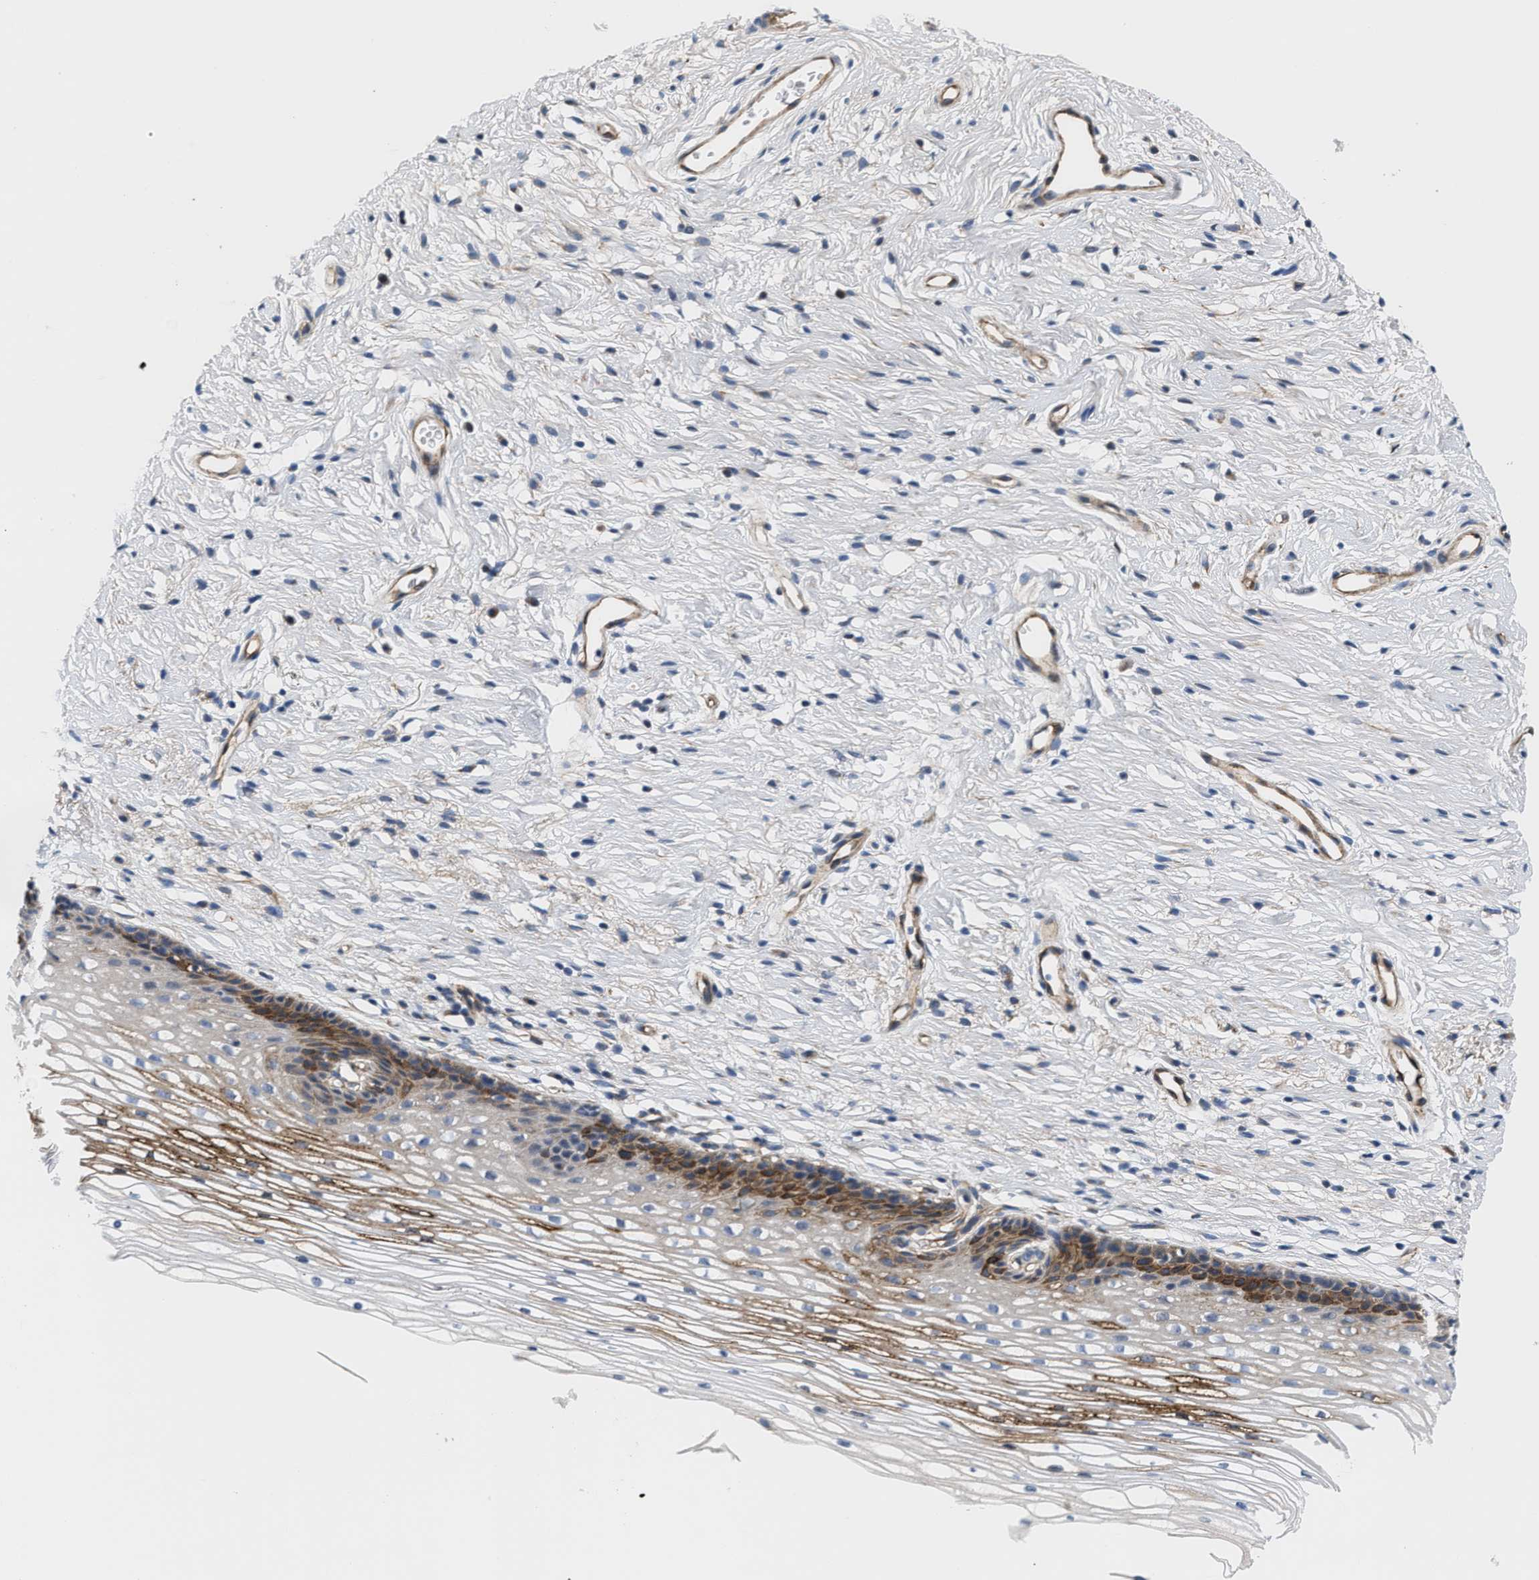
{"staining": {"intensity": "weak", "quantity": "<25%", "location": "cytoplasmic/membranous"}, "tissue": "cervix", "cell_type": "Glandular cells", "image_type": "normal", "snomed": [{"axis": "morphology", "description": "Normal tissue, NOS"}, {"axis": "topography", "description": "Cervix"}], "caption": "DAB (3,3'-diaminobenzidine) immunohistochemical staining of benign cervix displays no significant staining in glandular cells.", "gene": "TFPI", "patient": {"sex": "female", "age": 77}}